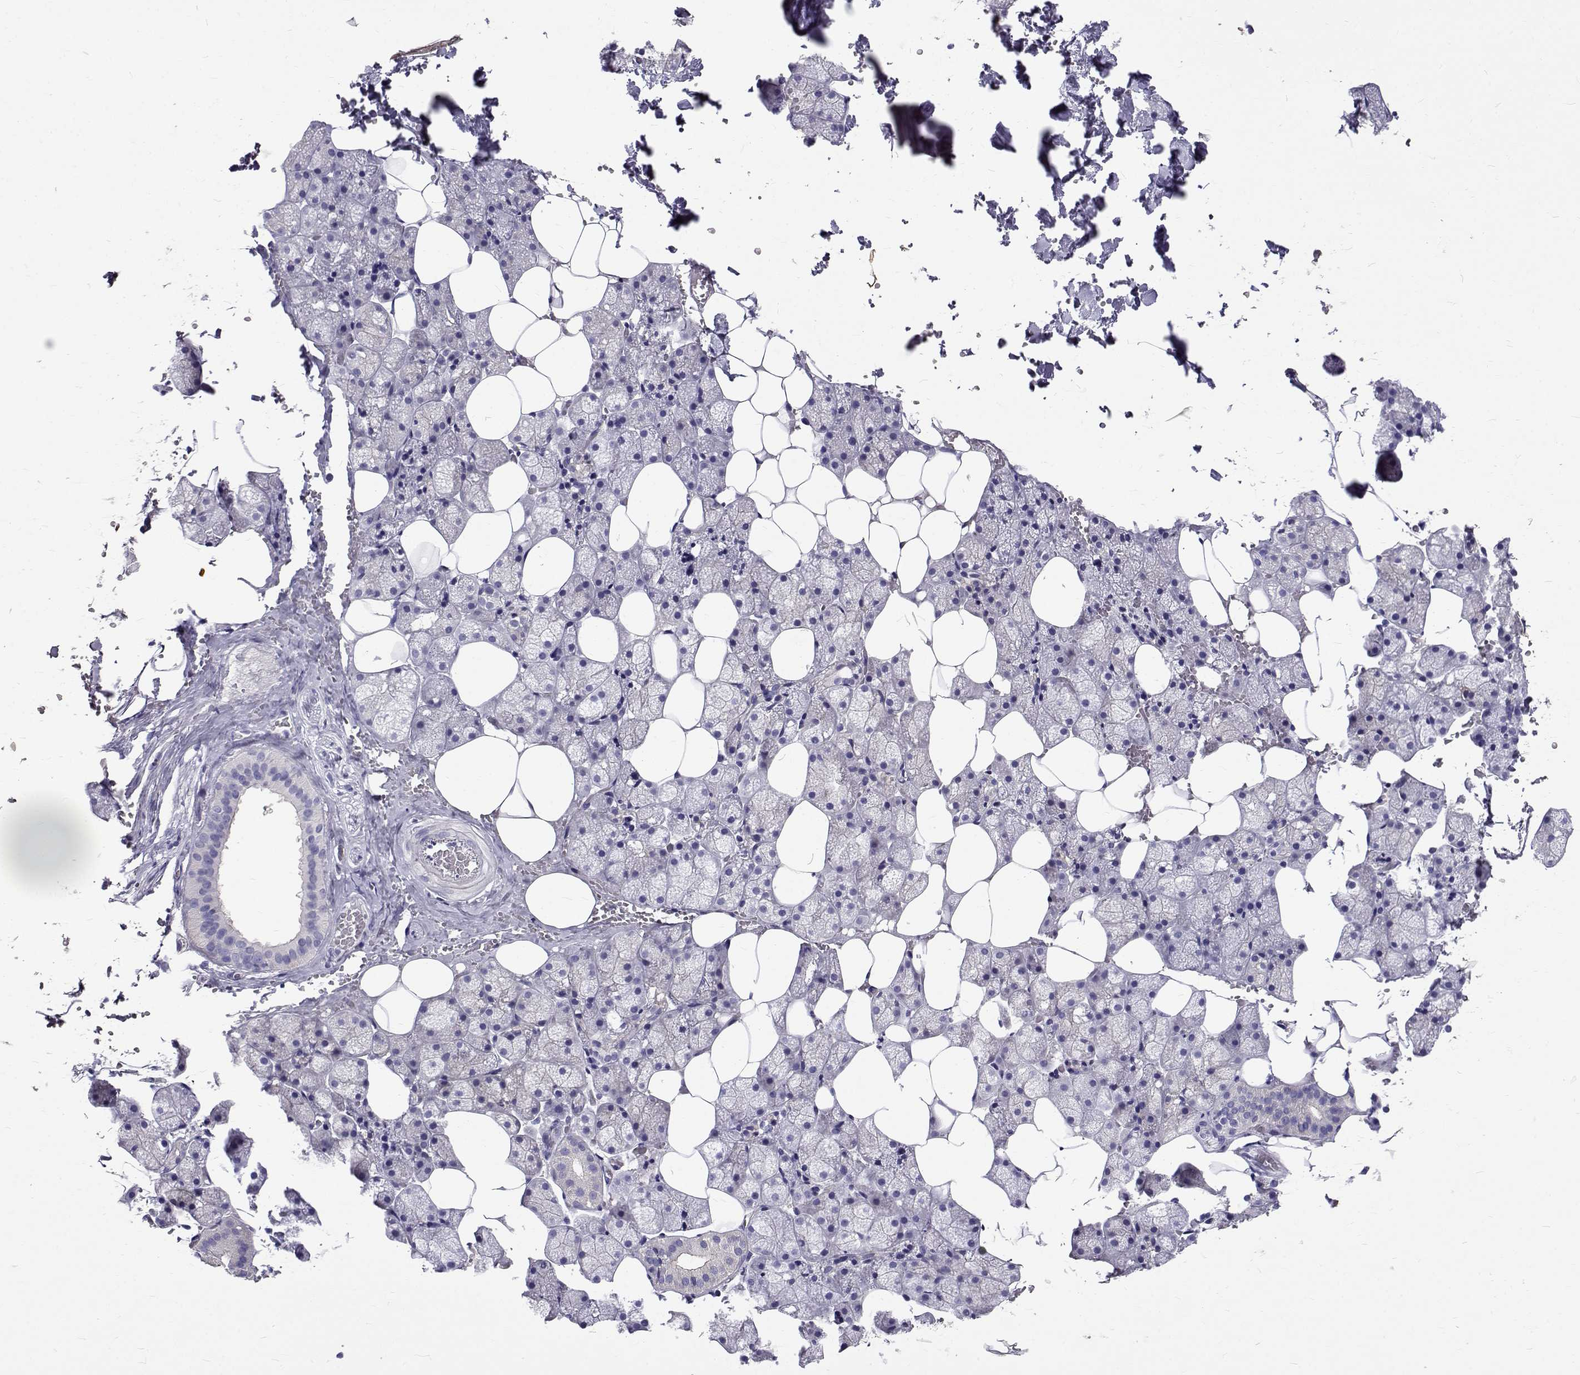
{"staining": {"intensity": "negative", "quantity": "none", "location": "none"}, "tissue": "salivary gland", "cell_type": "Glandular cells", "image_type": "normal", "snomed": [{"axis": "morphology", "description": "Normal tissue, NOS"}, {"axis": "topography", "description": "Salivary gland"}], "caption": "DAB (3,3'-diaminobenzidine) immunohistochemical staining of benign salivary gland reveals no significant staining in glandular cells. (IHC, brightfield microscopy, high magnification).", "gene": "IGSF1", "patient": {"sex": "male", "age": 38}}